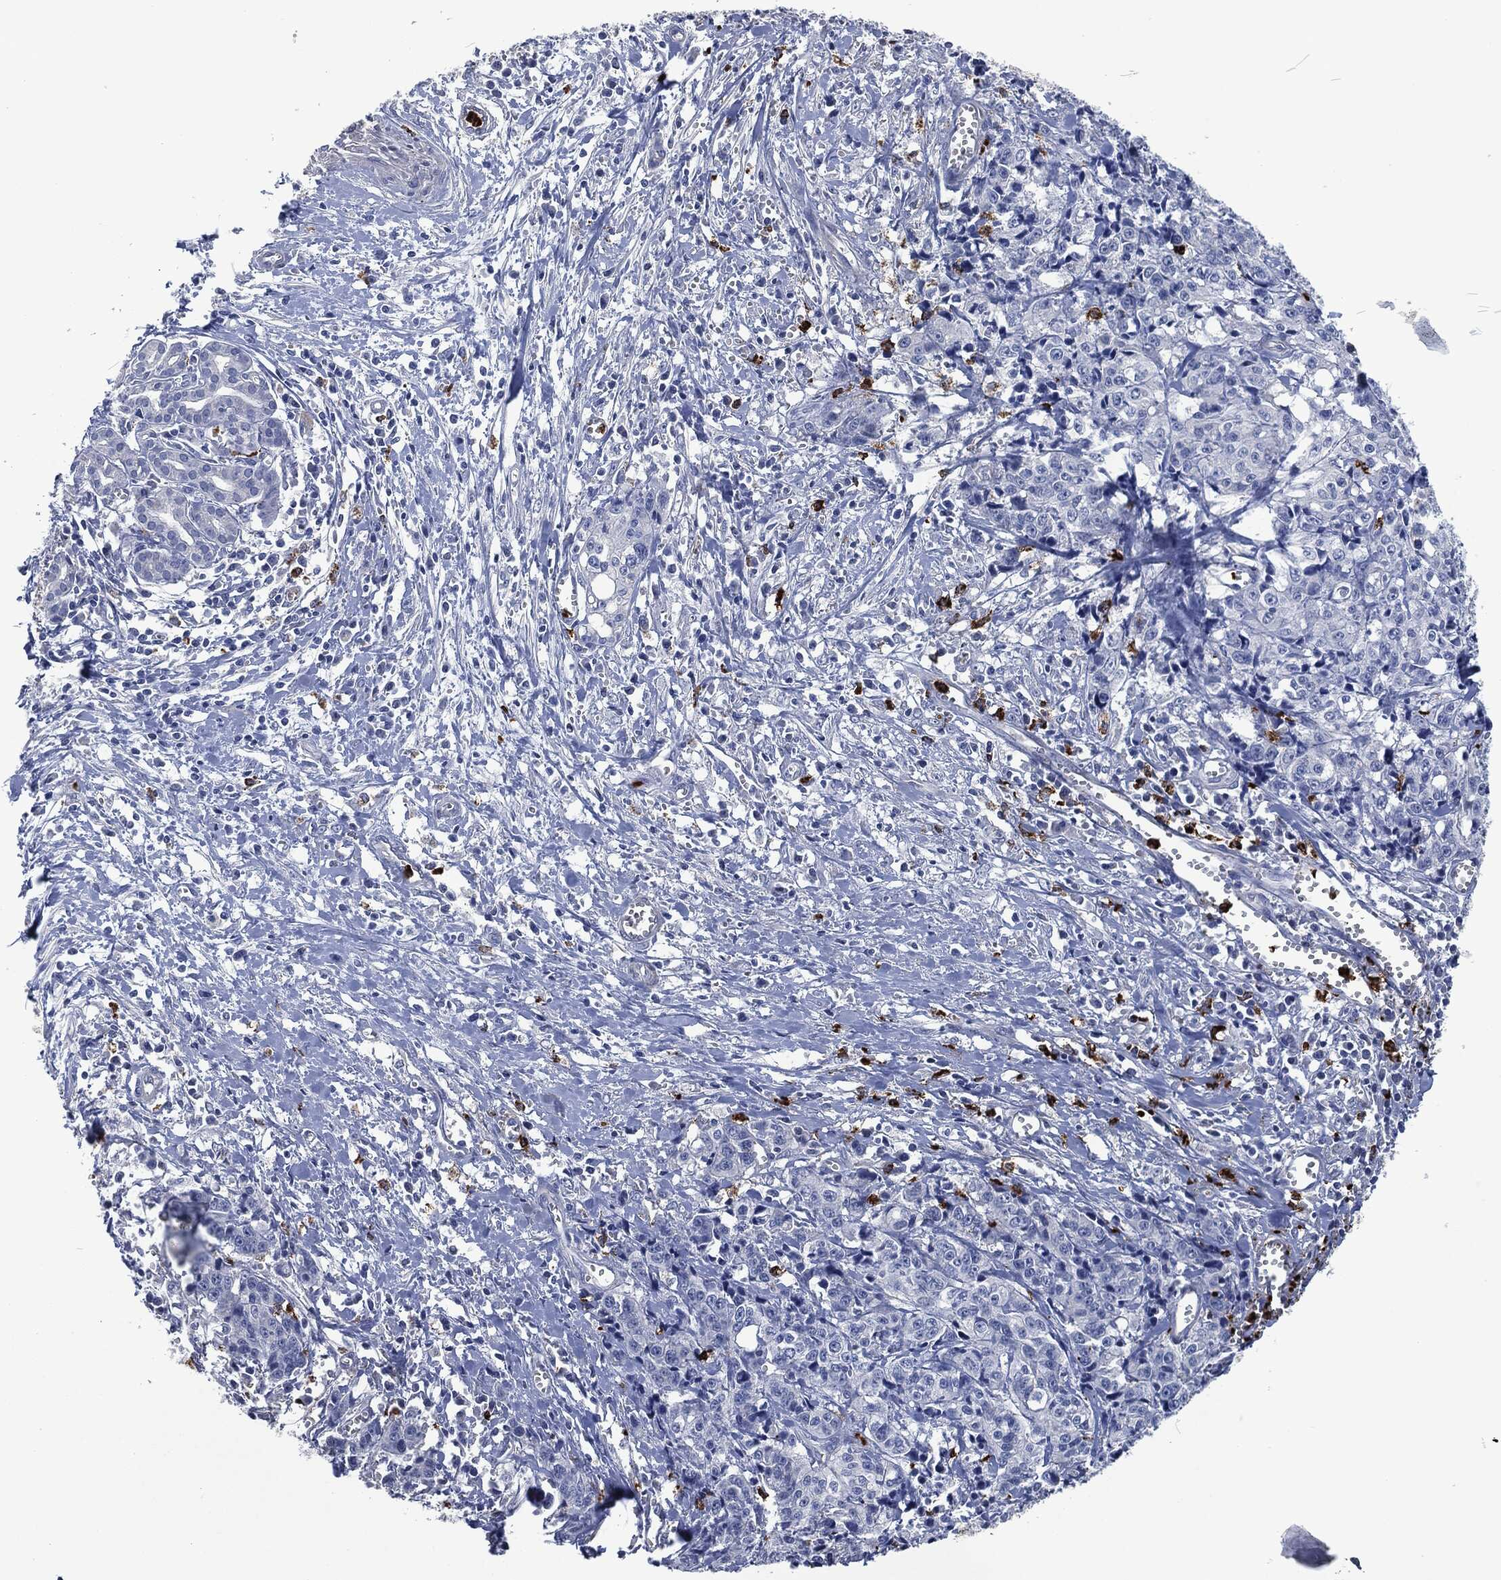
{"staining": {"intensity": "negative", "quantity": "none", "location": "none"}, "tissue": "pancreatic cancer", "cell_type": "Tumor cells", "image_type": "cancer", "snomed": [{"axis": "morphology", "description": "Adenocarcinoma, NOS"}, {"axis": "topography", "description": "Pancreas"}], "caption": "Pancreatic cancer stained for a protein using immunohistochemistry displays no staining tumor cells.", "gene": "MPO", "patient": {"sex": "male", "age": 64}}